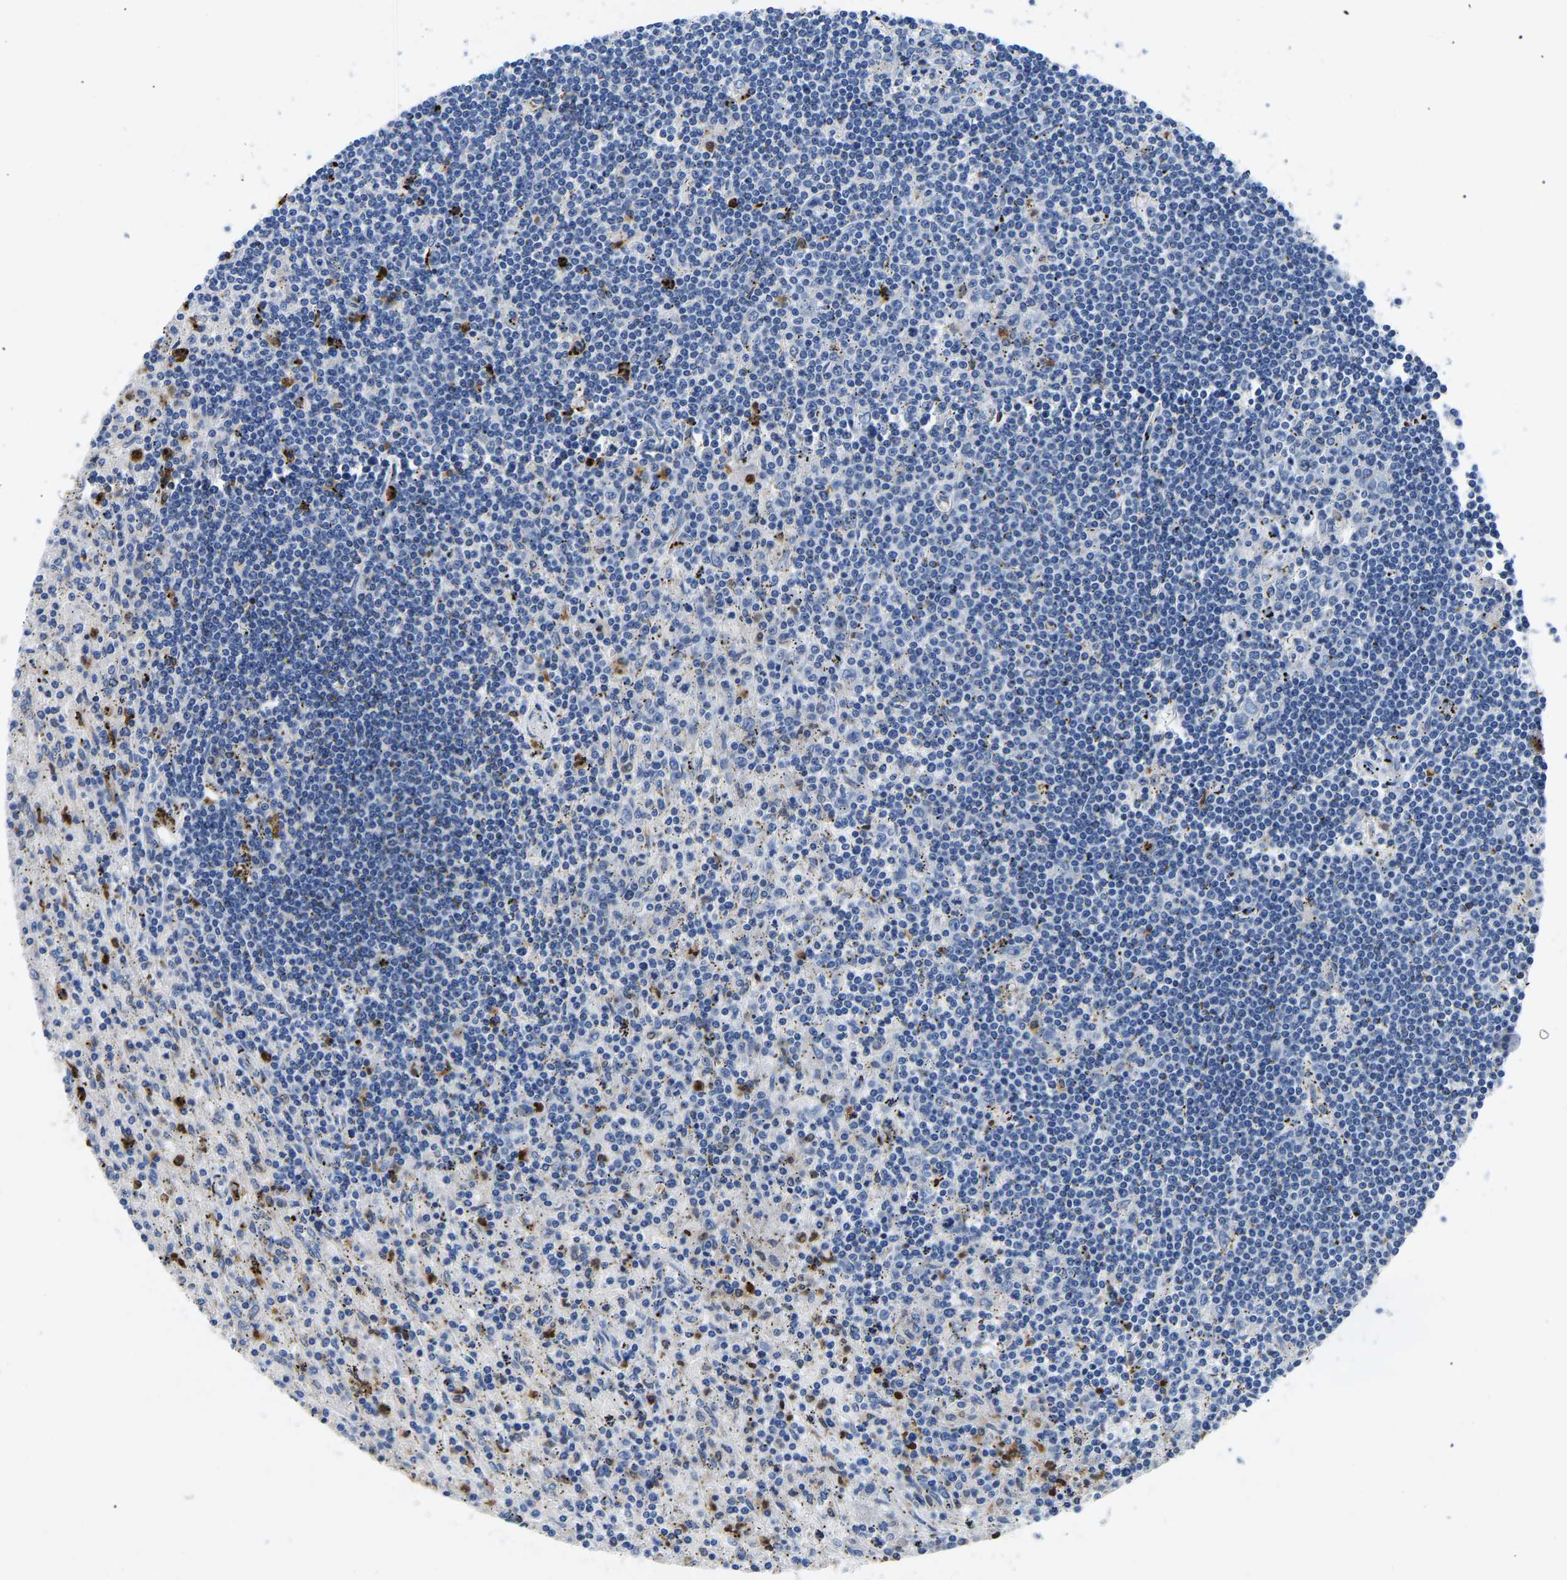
{"staining": {"intensity": "negative", "quantity": "none", "location": "none"}, "tissue": "lymphoma", "cell_type": "Tumor cells", "image_type": "cancer", "snomed": [{"axis": "morphology", "description": "Malignant lymphoma, non-Hodgkin's type, Low grade"}, {"axis": "topography", "description": "Spleen"}], "caption": "Tumor cells show no significant protein expression in lymphoma.", "gene": "TOR1B", "patient": {"sex": "male", "age": 76}}